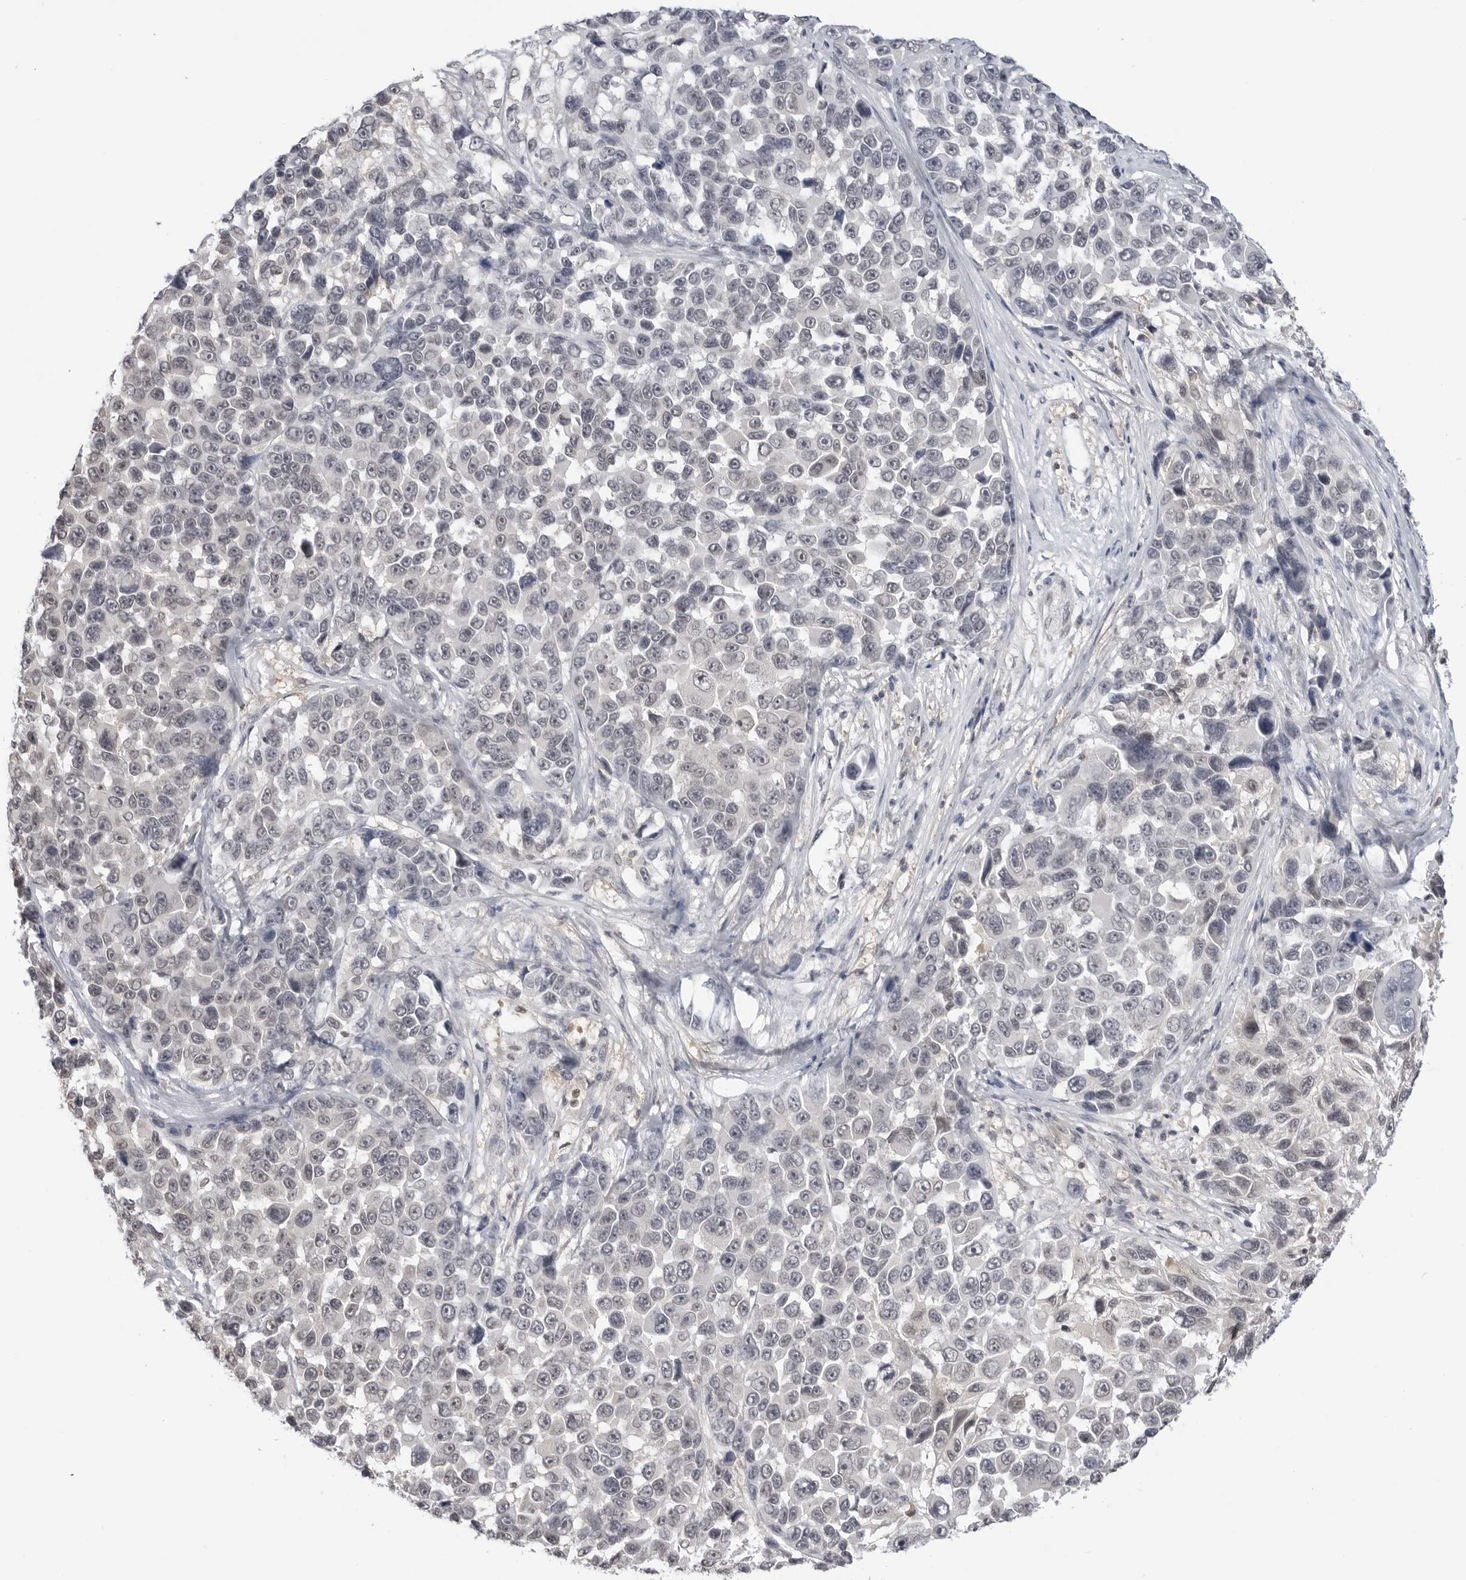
{"staining": {"intensity": "negative", "quantity": "none", "location": "none"}, "tissue": "melanoma", "cell_type": "Tumor cells", "image_type": "cancer", "snomed": [{"axis": "morphology", "description": "Malignant melanoma, NOS"}, {"axis": "topography", "description": "Skin"}], "caption": "A micrograph of malignant melanoma stained for a protein displays no brown staining in tumor cells. (DAB (3,3'-diaminobenzidine) immunohistochemistry visualized using brightfield microscopy, high magnification).", "gene": "YWHAG", "patient": {"sex": "male", "age": 53}}